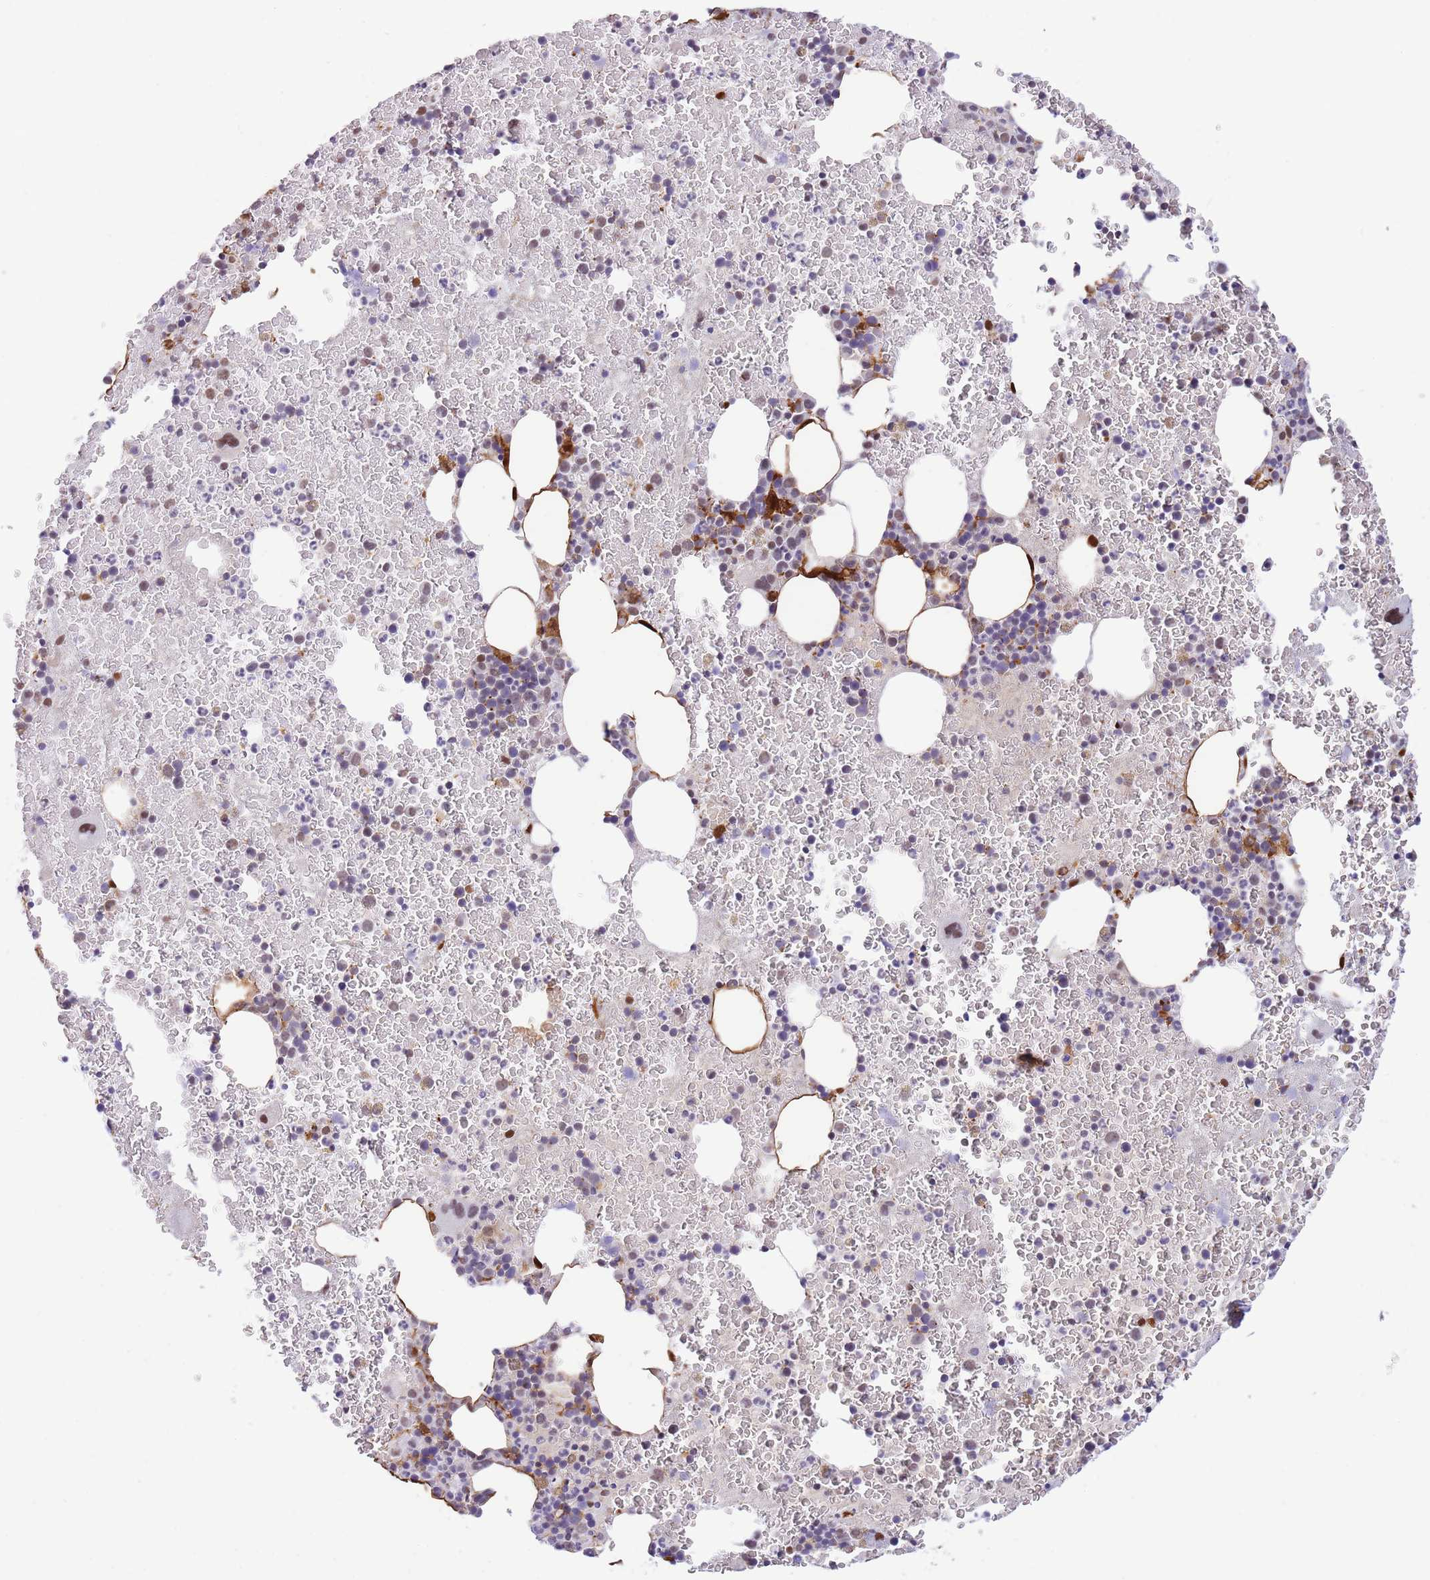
{"staining": {"intensity": "negative", "quantity": "none", "location": "none"}, "tissue": "bone marrow", "cell_type": "Hematopoietic cells", "image_type": "normal", "snomed": [{"axis": "morphology", "description": "Normal tissue, NOS"}, {"axis": "topography", "description": "Bone marrow"}], "caption": "Normal bone marrow was stained to show a protein in brown. There is no significant positivity in hematopoietic cells. (DAB immunohistochemistry visualized using brightfield microscopy, high magnification).", "gene": "TRIM32", "patient": {"sex": "male", "age": 26}}